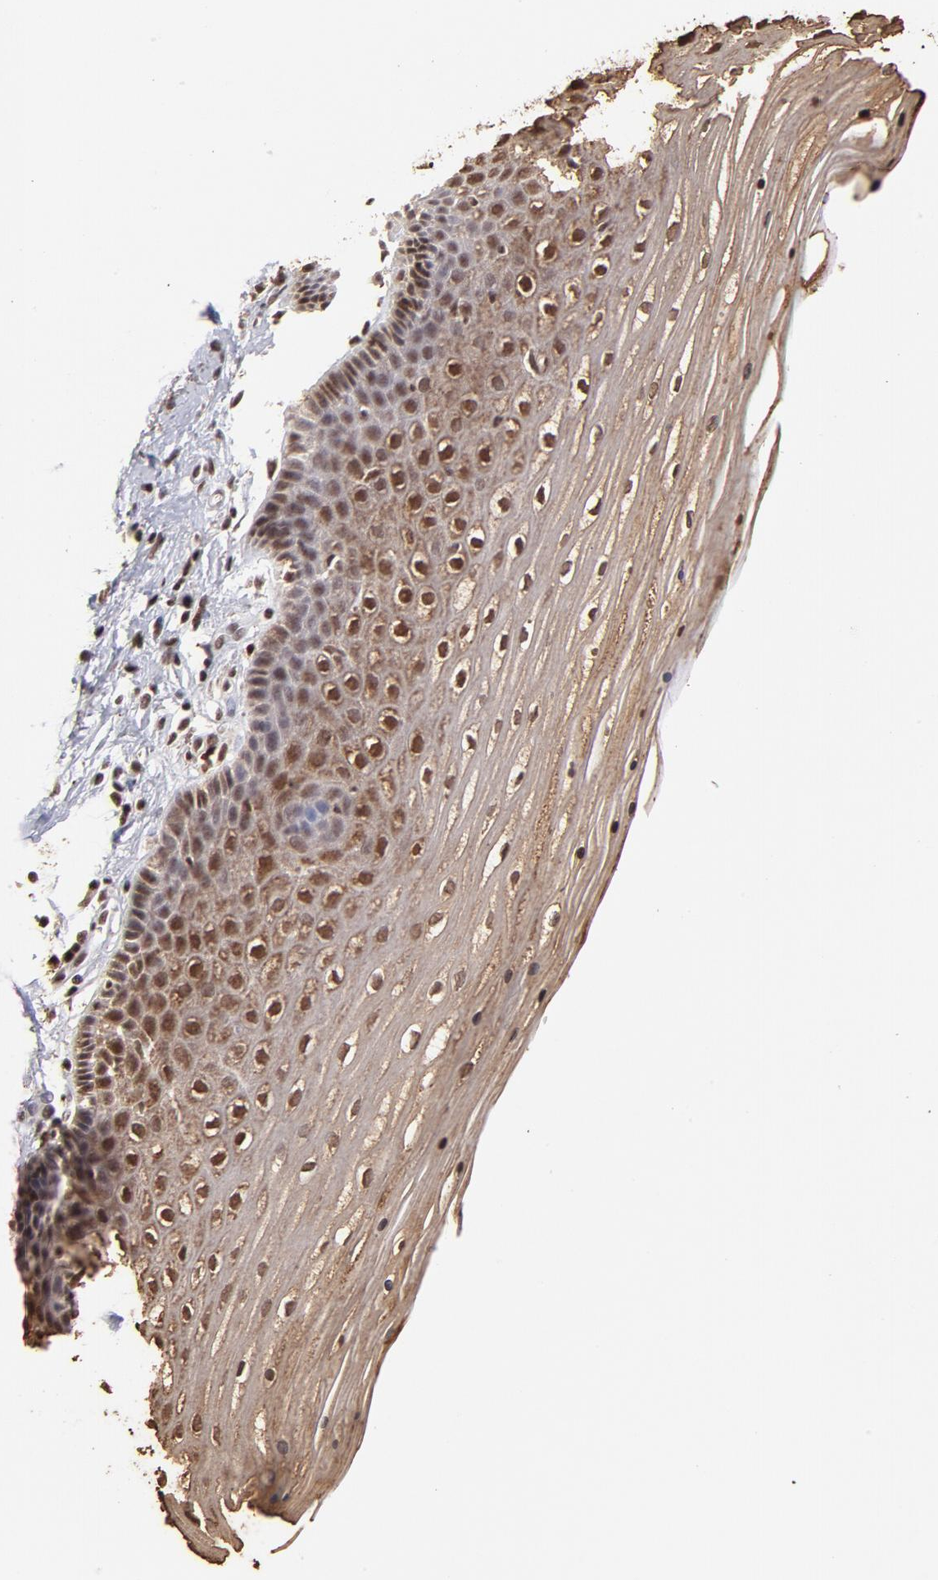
{"staining": {"intensity": "moderate", "quantity": ">75%", "location": "nuclear"}, "tissue": "cervix", "cell_type": "Glandular cells", "image_type": "normal", "snomed": [{"axis": "morphology", "description": "Normal tissue, NOS"}, {"axis": "topography", "description": "Cervix"}], "caption": "Protein analysis of normal cervix exhibits moderate nuclear positivity in approximately >75% of glandular cells. (DAB (3,3'-diaminobenzidine) IHC, brown staining for protein, blue staining for nuclei).", "gene": "ZFX", "patient": {"sex": "female", "age": 39}}